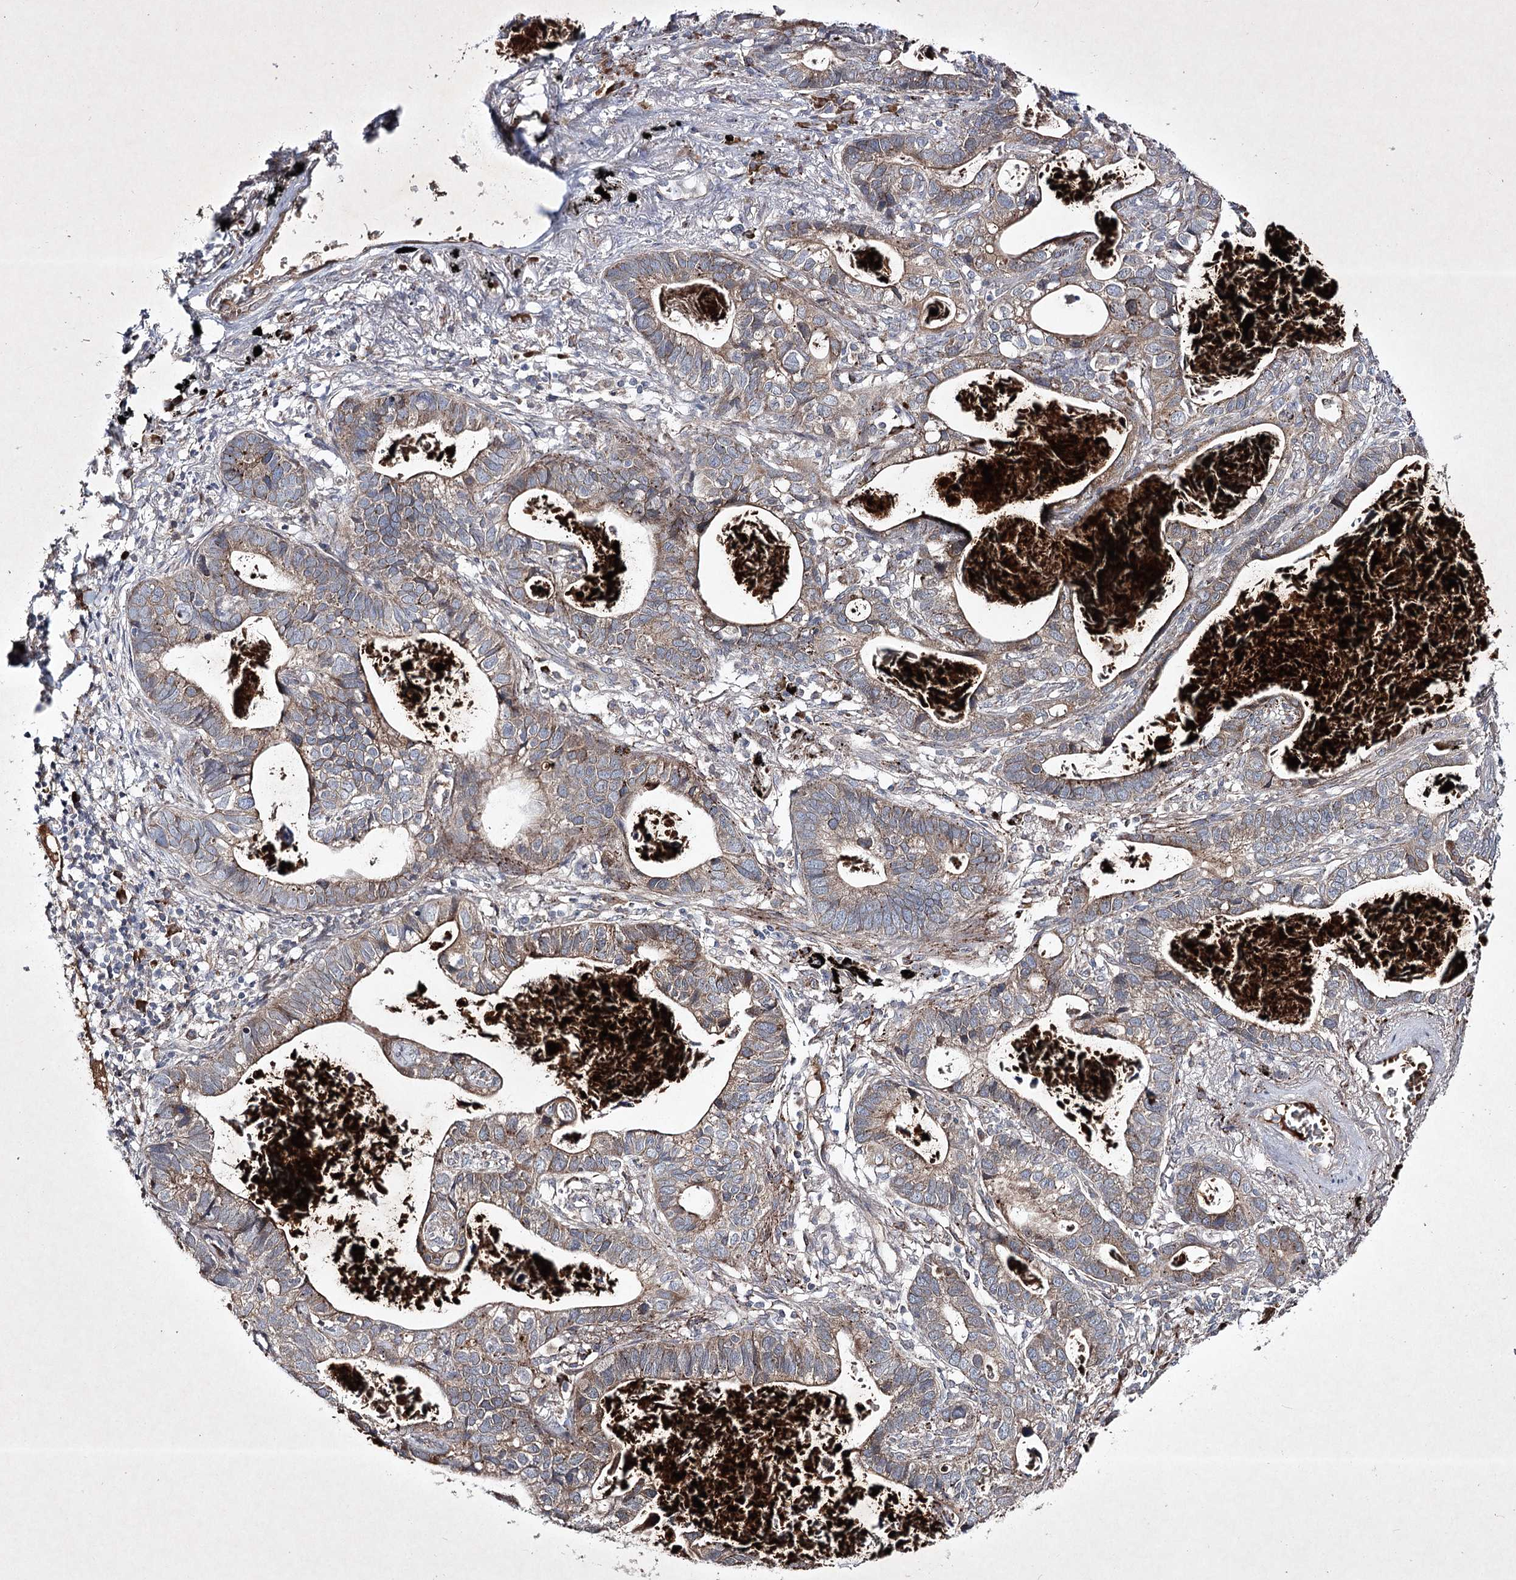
{"staining": {"intensity": "weak", "quantity": ">75%", "location": "cytoplasmic/membranous"}, "tissue": "lung cancer", "cell_type": "Tumor cells", "image_type": "cancer", "snomed": [{"axis": "morphology", "description": "Adenocarcinoma, NOS"}, {"axis": "topography", "description": "Lung"}], "caption": "Immunohistochemical staining of human lung adenocarcinoma demonstrates weak cytoplasmic/membranous protein positivity in approximately >75% of tumor cells. (brown staining indicates protein expression, while blue staining denotes nuclei).", "gene": "ALG9", "patient": {"sex": "male", "age": 67}}